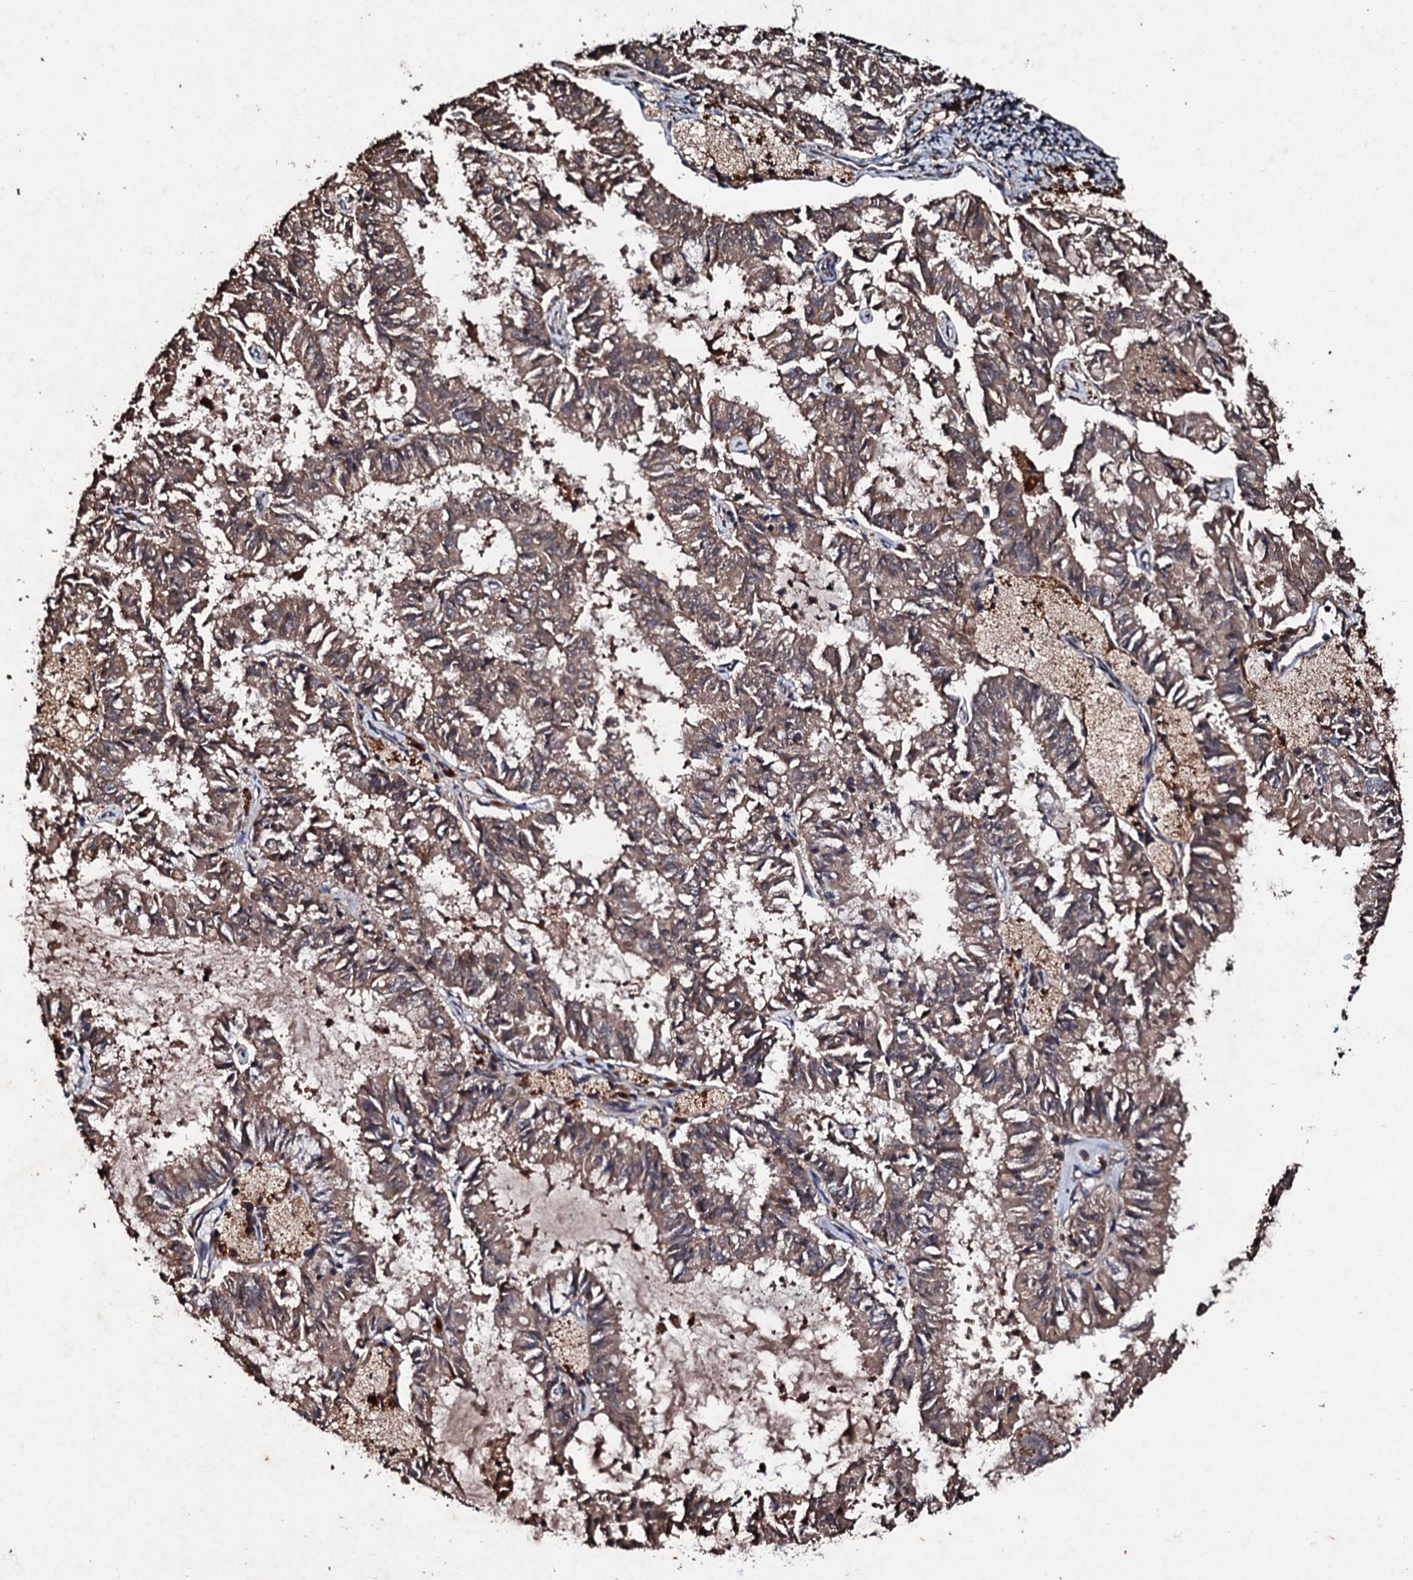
{"staining": {"intensity": "moderate", "quantity": ">75%", "location": "cytoplasmic/membranous"}, "tissue": "endometrial cancer", "cell_type": "Tumor cells", "image_type": "cancer", "snomed": [{"axis": "morphology", "description": "Adenocarcinoma, NOS"}, {"axis": "topography", "description": "Endometrium"}], "caption": "A brown stain shows moderate cytoplasmic/membranous expression of a protein in human endometrial cancer tumor cells.", "gene": "KERA", "patient": {"sex": "female", "age": 57}}